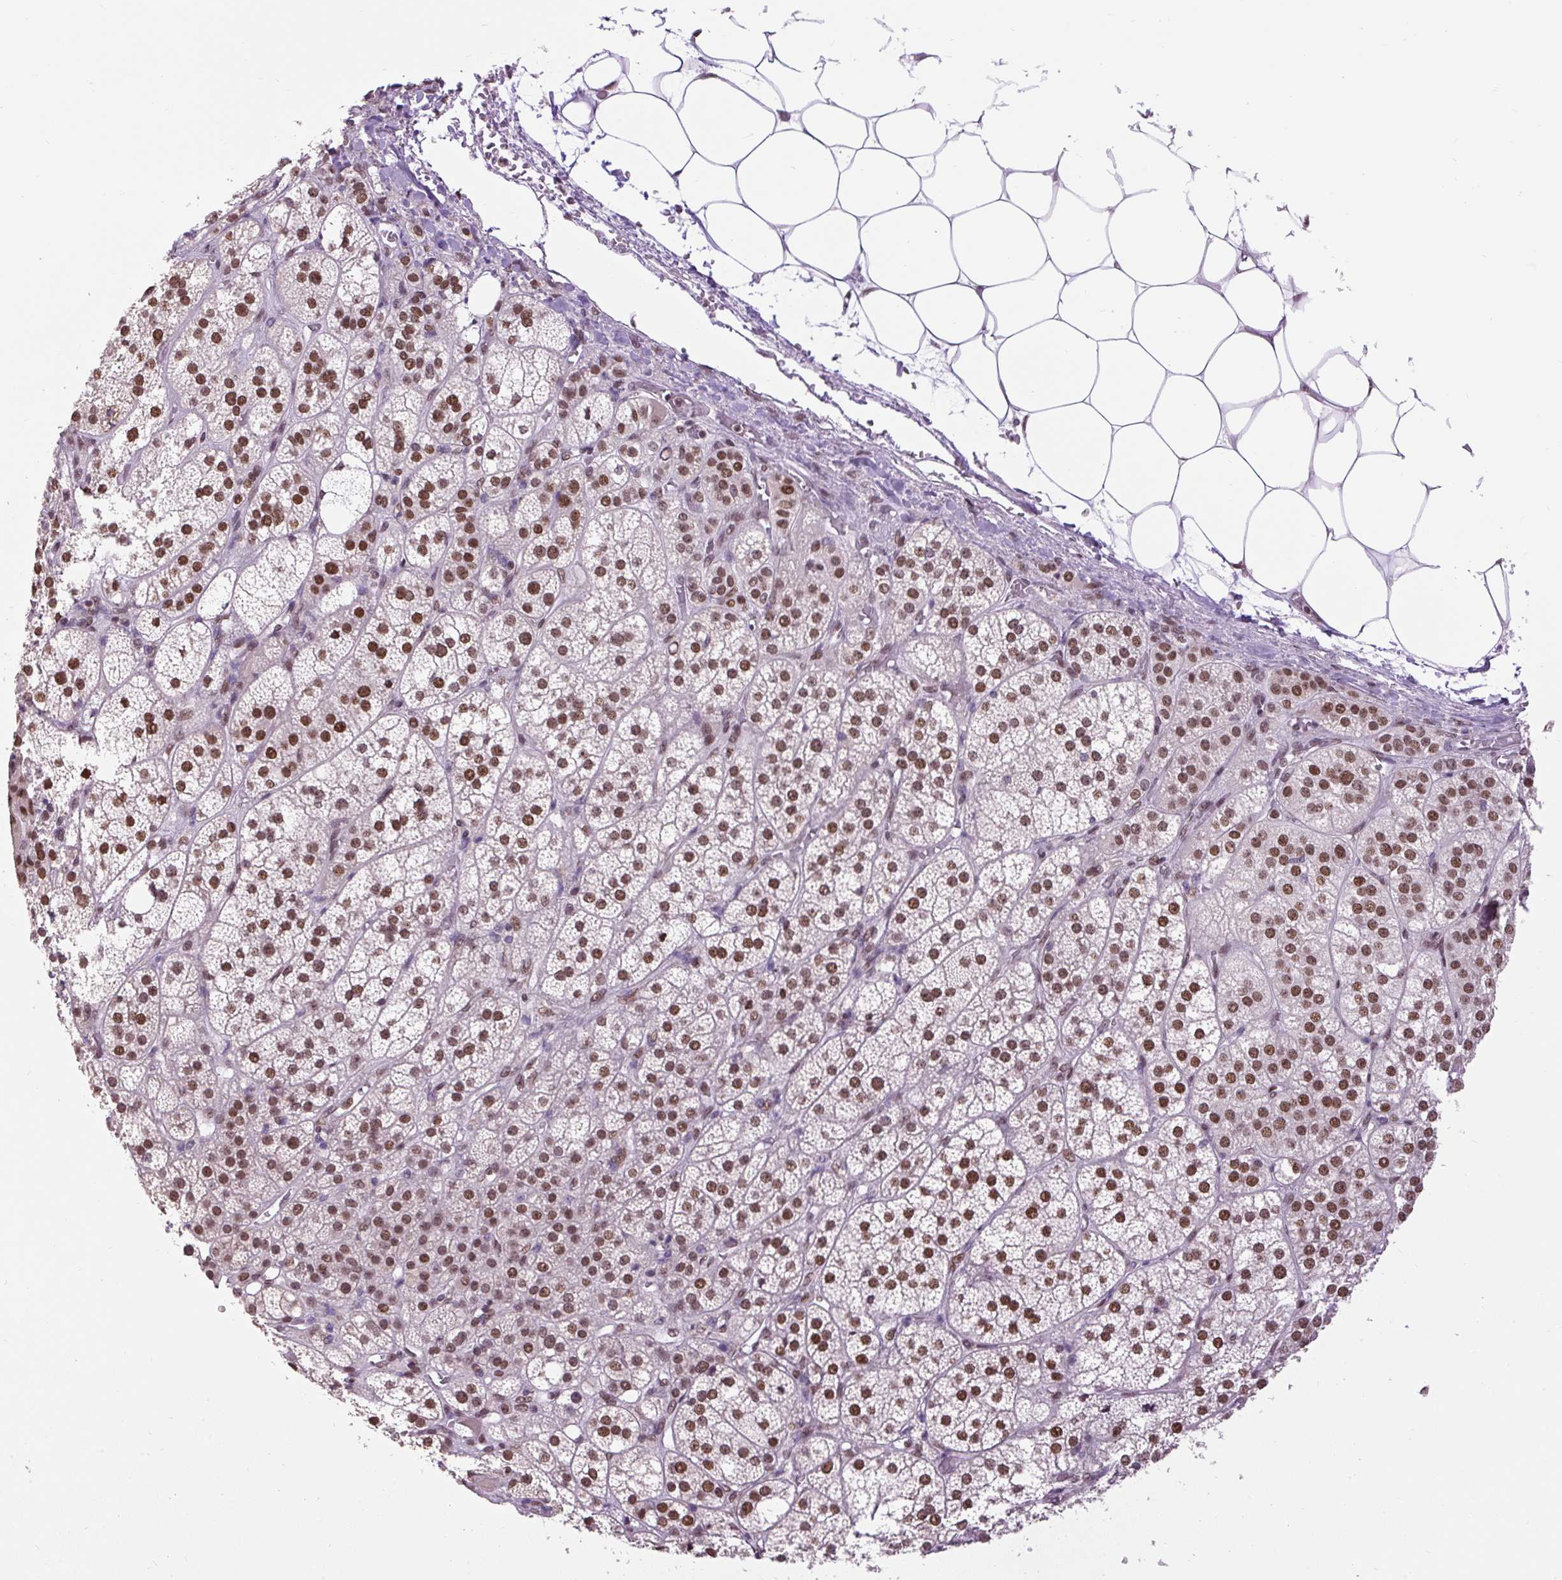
{"staining": {"intensity": "strong", "quantity": ">75%", "location": "nuclear"}, "tissue": "adrenal gland", "cell_type": "Glandular cells", "image_type": "normal", "snomed": [{"axis": "morphology", "description": "Normal tissue, NOS"}, {"axis": "topography", "description": "Adrenal gland"}], "caption": "Brown immunohistochemical staining in normal human adrenal gland displays strong nuclear positivity in about >75% of glandular cells.", "gene": "ZNF672", "patient": {"sex": "female", "age": 60}}